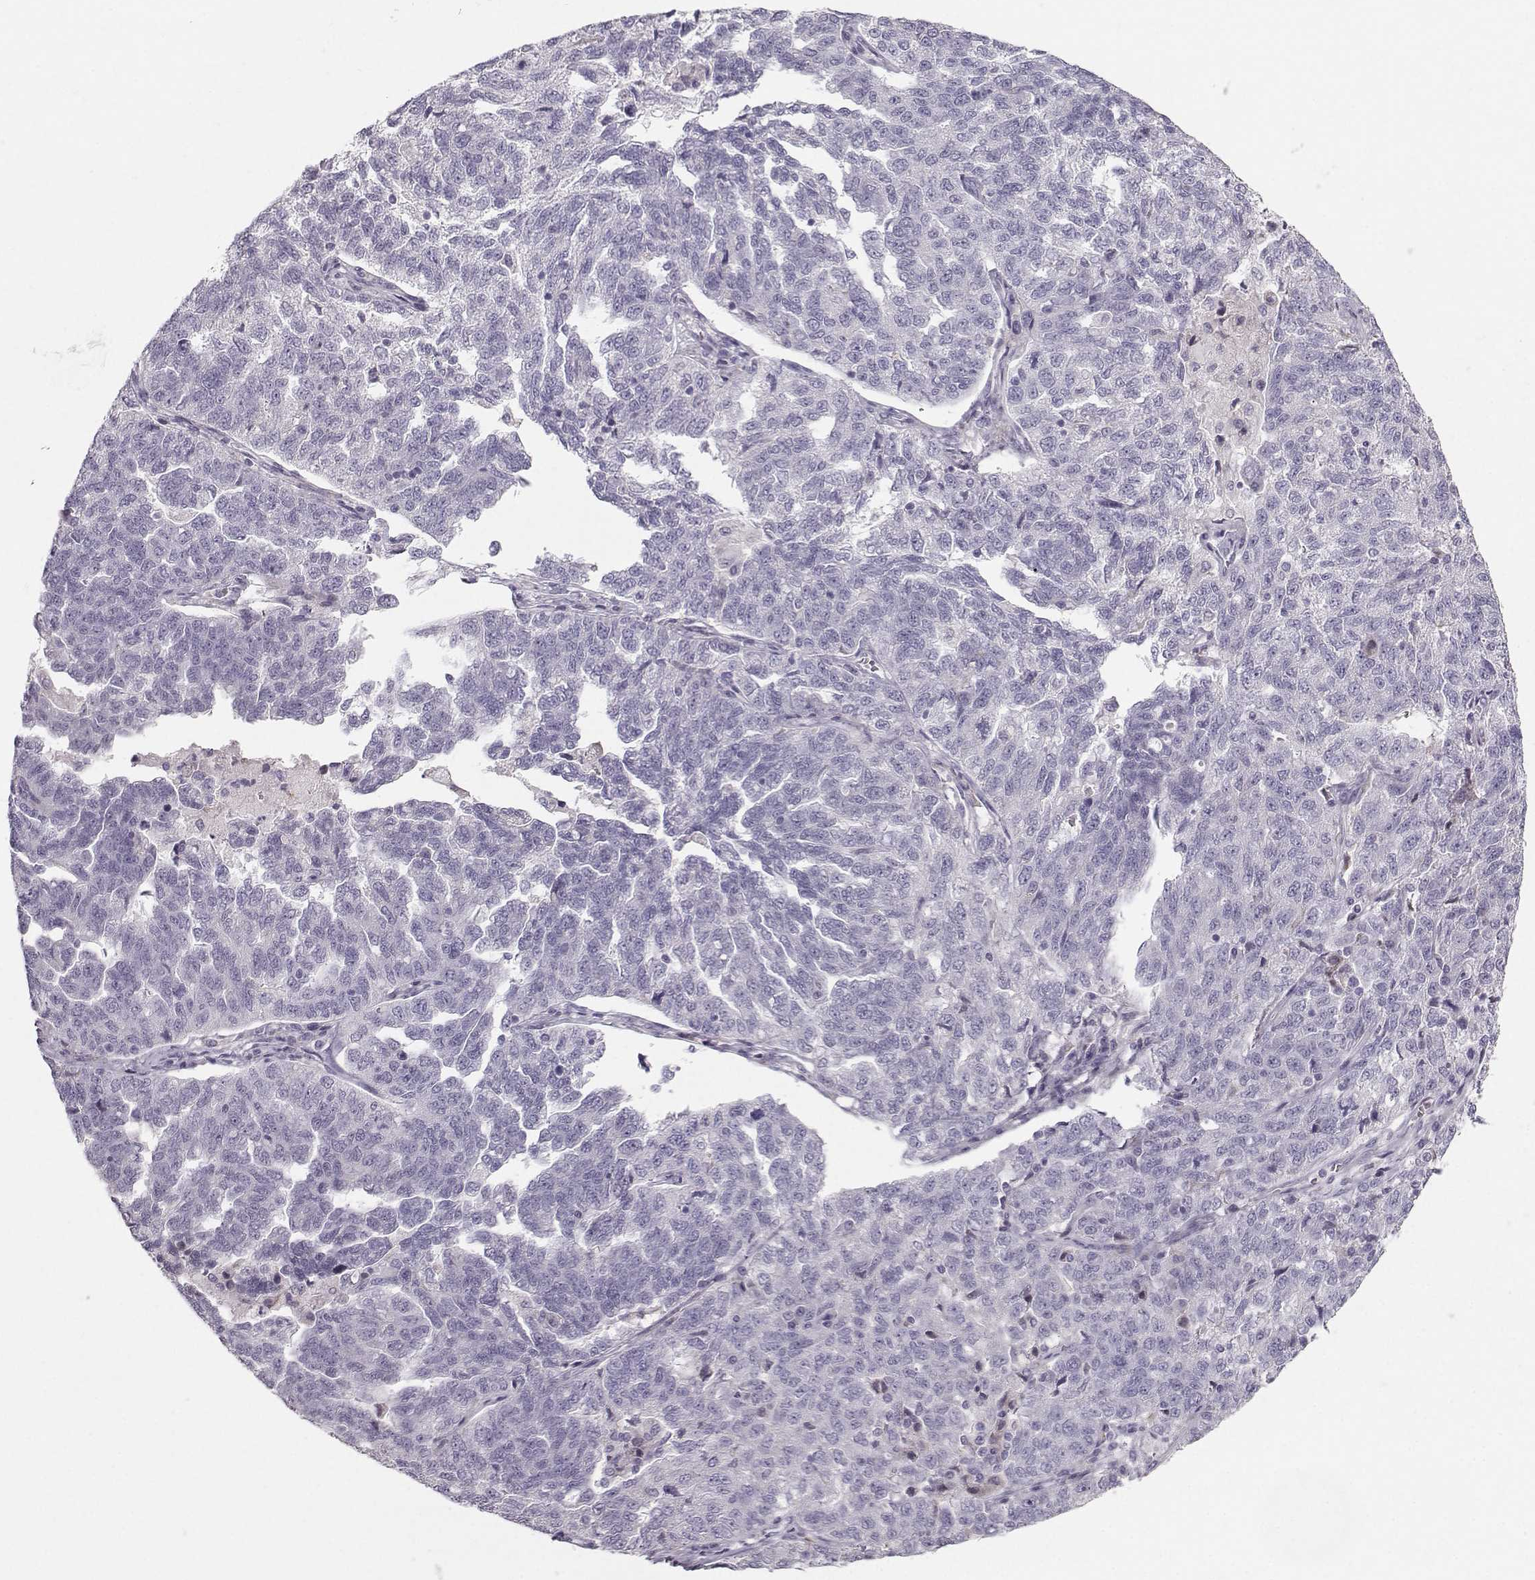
{"staining": {"intensity": "negative", "quantity": "none", "location": "none"}, "tissue": "ovarian cancer", "cell_type": "Tumor cells", "image_type": "cancer", "snomed": [{"axis": "morphology", "description": "Cystadenocarcinoma, serous, NOS"}, {"axis": "topography", "description": "Ovary"}], "caption": "Tumor cells show no significant expression in ovarian serous cystadenocarcinoma.", "gene": "CASR", "patient": {"sex": "female", "age": 71}}